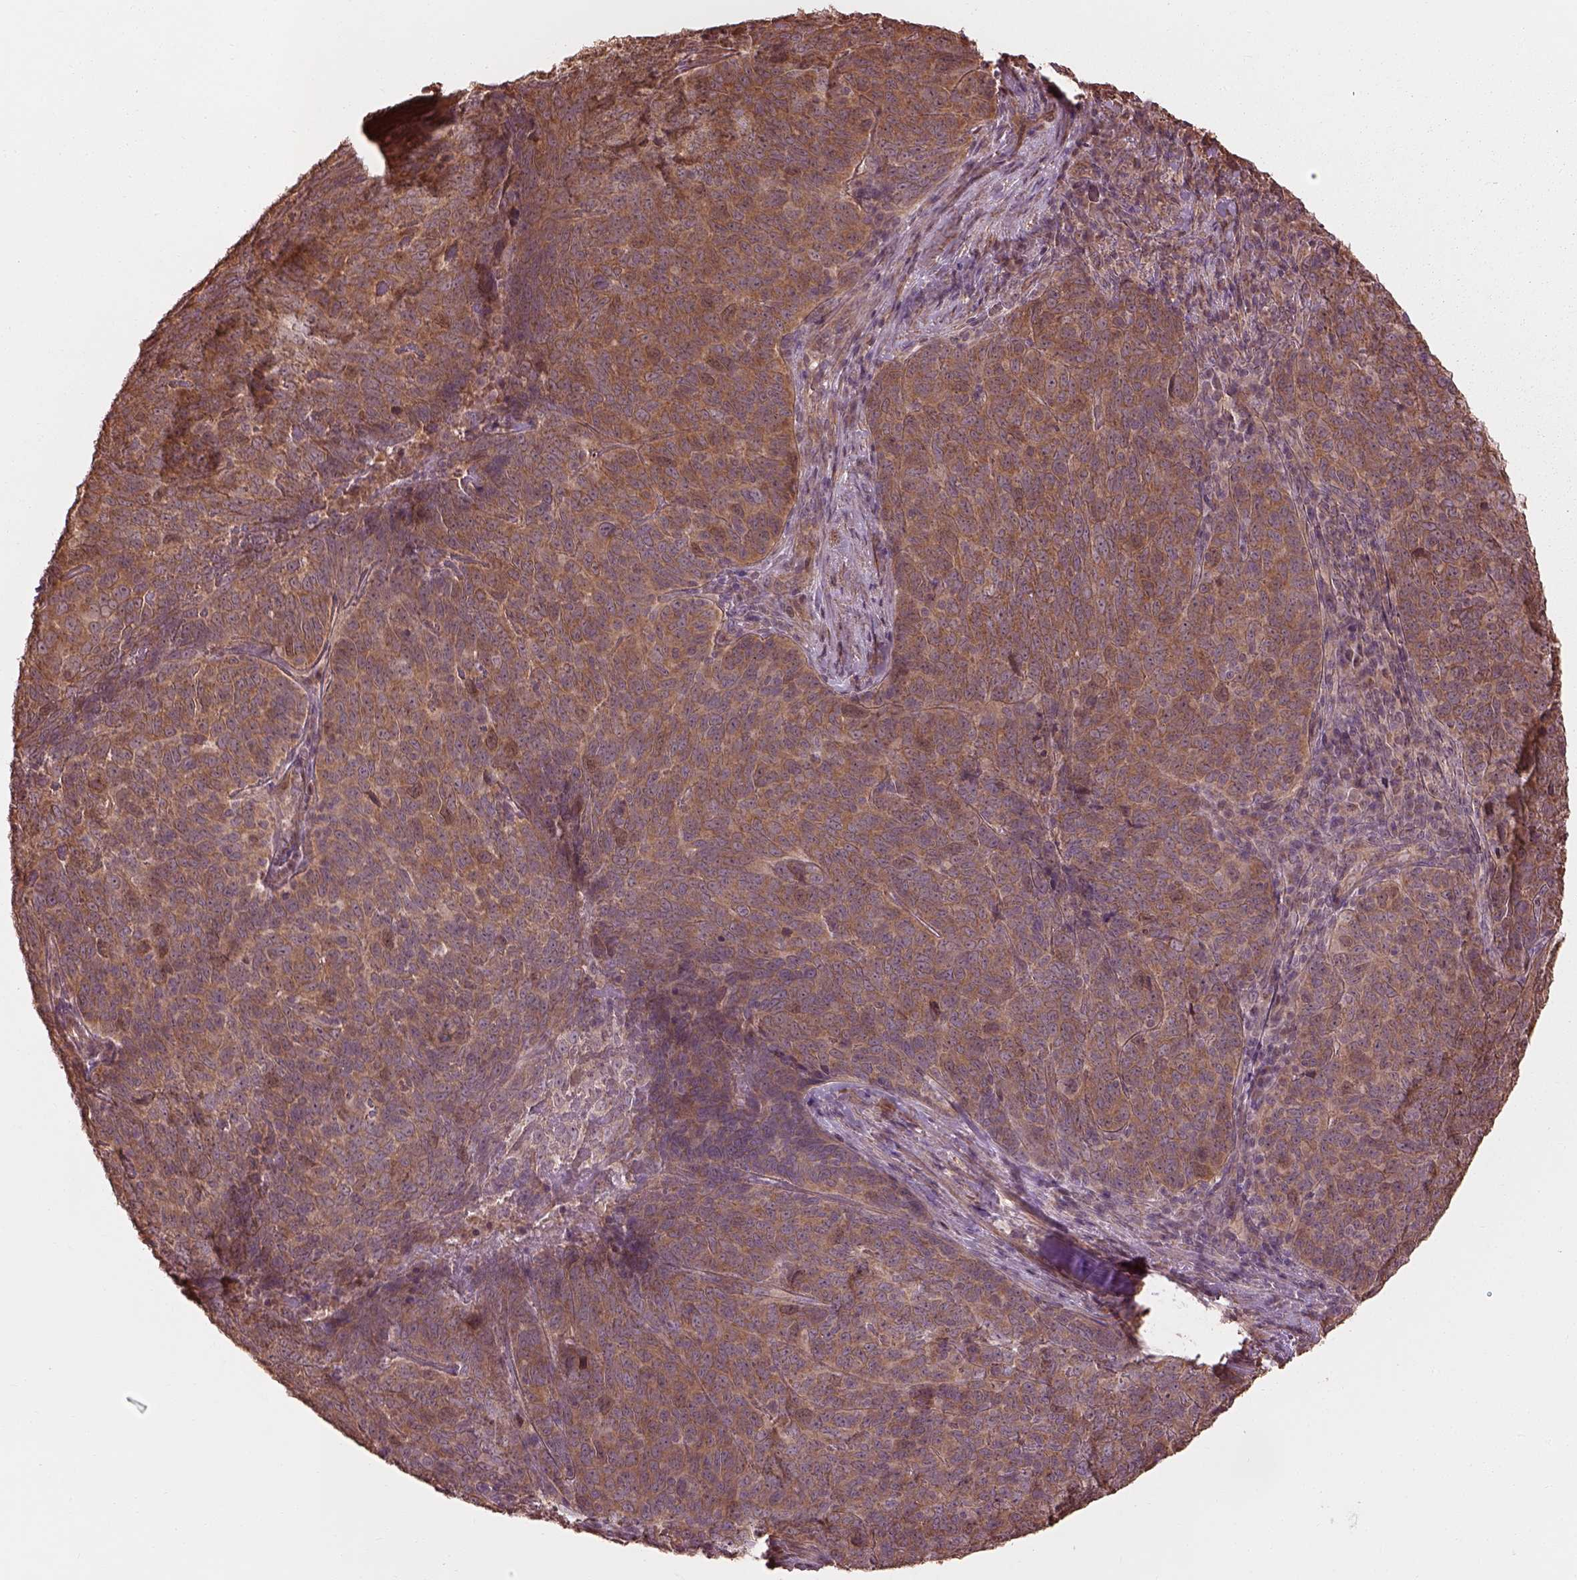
{"staining": {"intensity": "strong", "quantity": ">75%", "location": "cytoplasmic/membranous"}, "tissue": "skin cancer", "cell_type": "Tumor cells", "image_type": "cancer", "snomed": [{"axis": "morphology", "description": "Squamous cell carcinoma, NOS"}, {"axis": "topography", "description": "Skin"}, {"axis": "topography", "description": "Anal"}], "caption": "A brown stain shows strong cytoplasmic/membranous staining of a protein in skin squamous cell carcinoma tumor cells. The protein is shown in brown color, while the nuclei are stained blue.", "gene": "METTL4", "patient": {"sex": "female", "age": 51}}